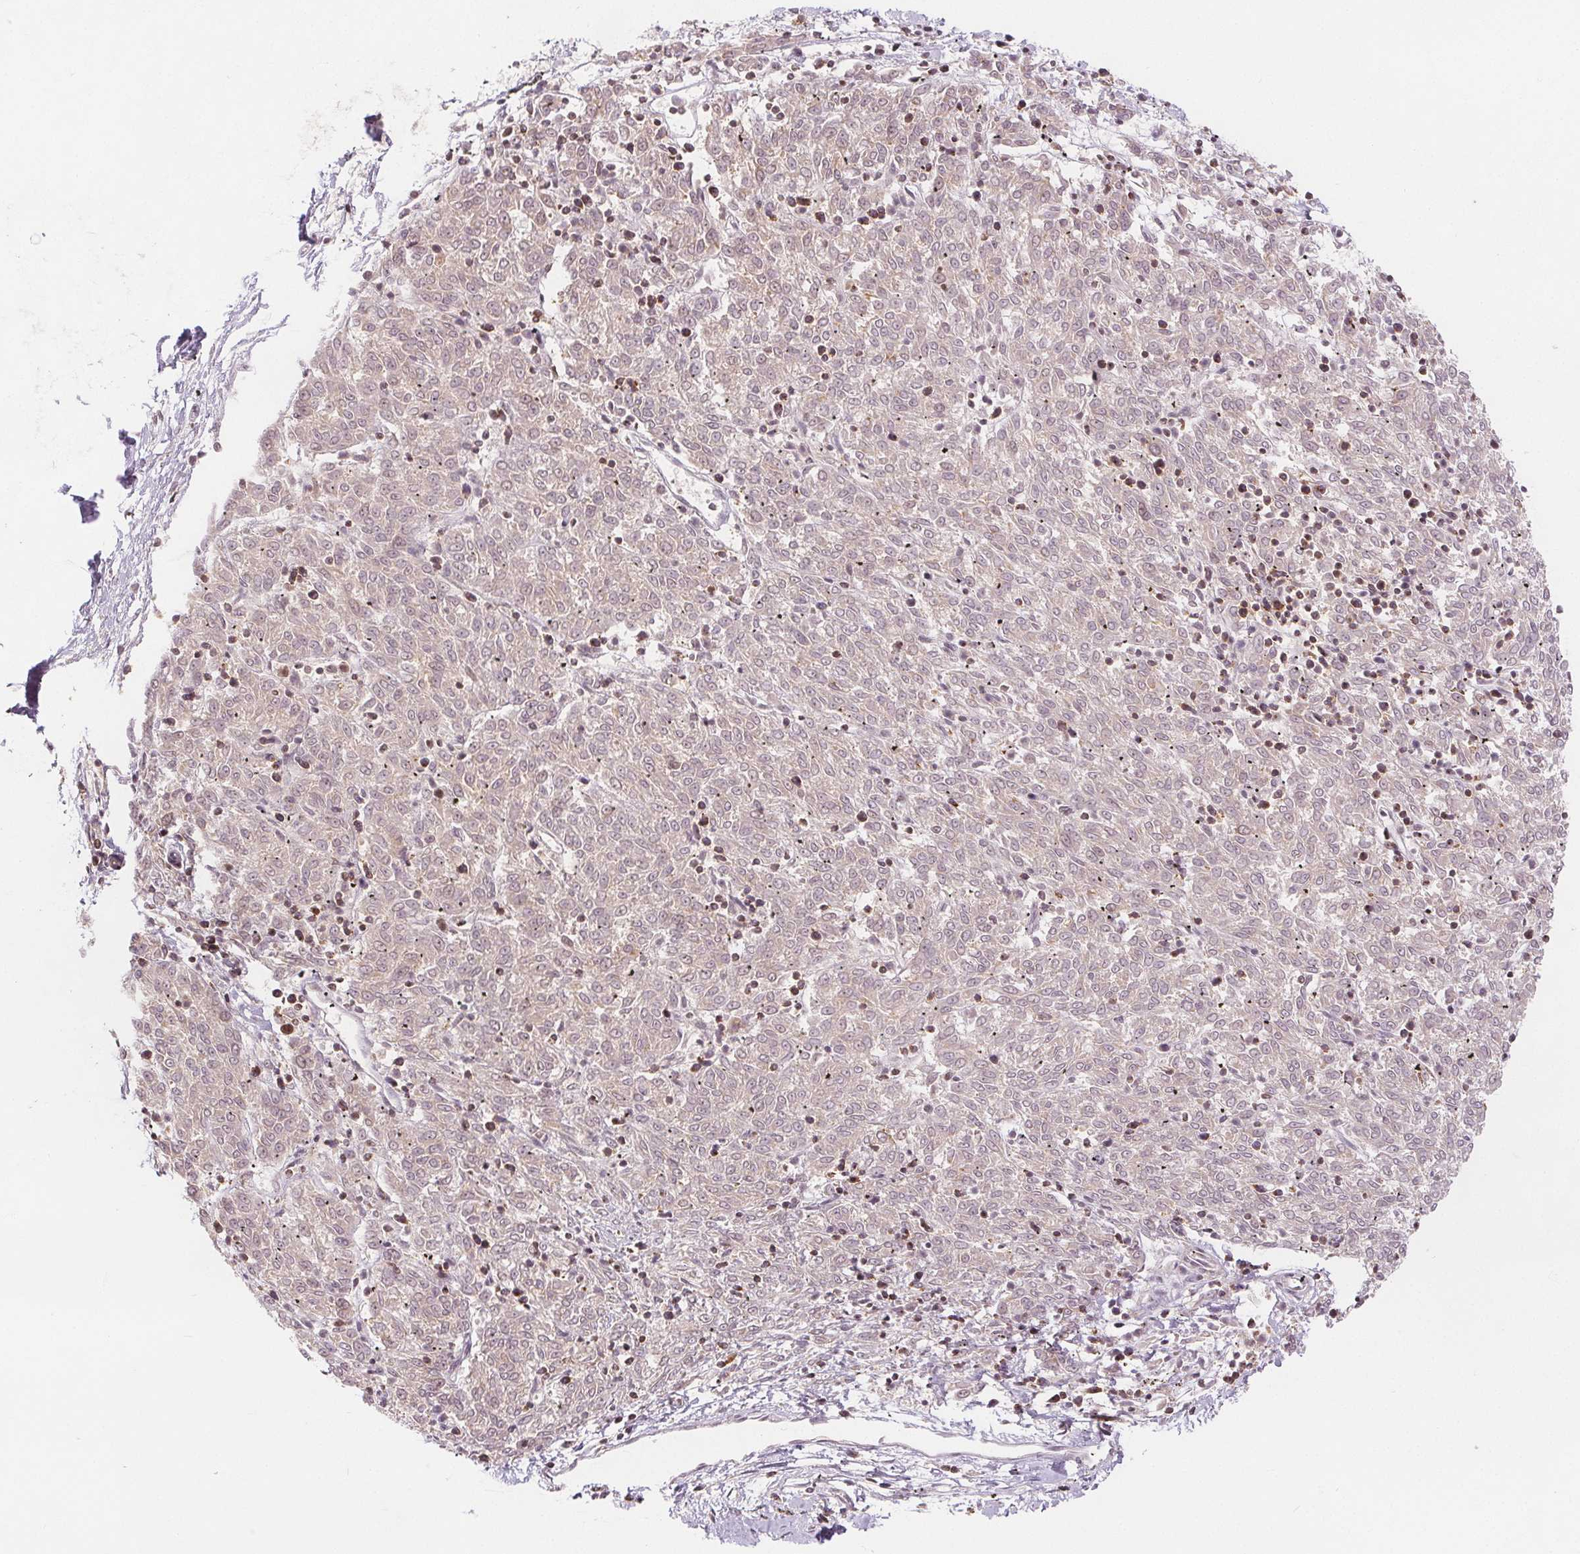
{"staining": {"intensity": "weak", "quantity": "25%-75%", "location": "nuclear"}, "tissue": "melanoma", "cell_type": "Tumor cells", "image_type": "cancer", "snomed": [{"axis": "morphology", "description": "Malignant melanoma, NOS"}, {"axis": "topography", "description": "Skin"}], "caption": "Immunohistochemistry (IHC) staining of malignant melanoma, which shows low levels of weak nuclear staining in about 25%-75% of tumor cells indicating weak nuclear protein staining. The staining was performed using DAB (3,3'-diaminobenzidine) (brown) for protein detection and nuclei were counterstained in hematoxylin (blue).", "gene": "DEK", "patient": {"sex": "female", "age": 72}}